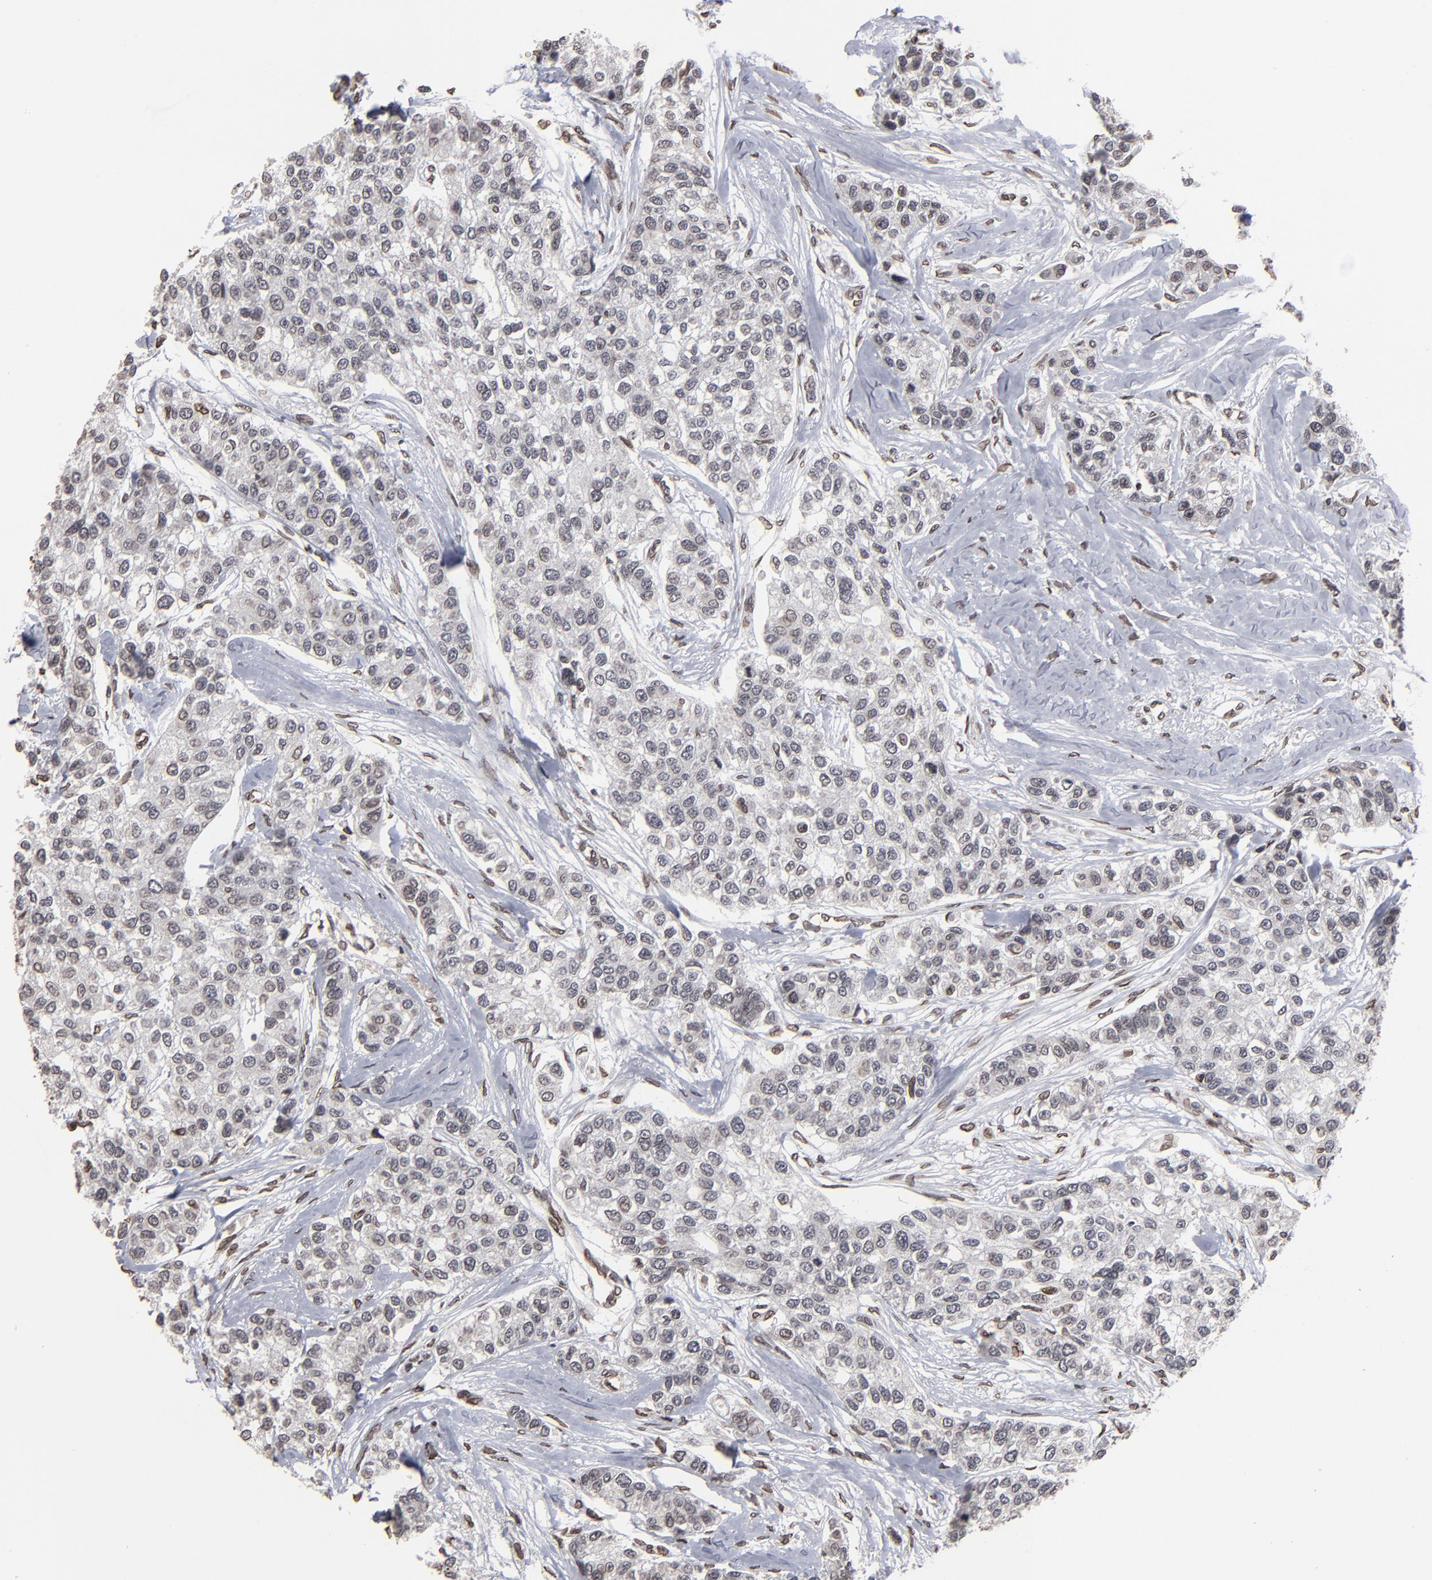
{"staining": {"intensity": "weak", "quantity": "<25%", "location": "nuclear"}, "tissue": "breast cancer", "cell_type": "Tumor cells", "image_type": "cancer", "snomed": [{"axis": "morphology", "description": "Duct carcinoma"}, {"axis": "topography", "description": "Breast"}], "caption": "This image is of breast invasive ductal carcinoma stained with immunohistochemistry (IHC) to label a protein in brown with the nuclei are counter-stained blue. There is no staining in tumor cells.", "gene": "BAZ1A", "patient": {"sex": "female", "age": 51}}